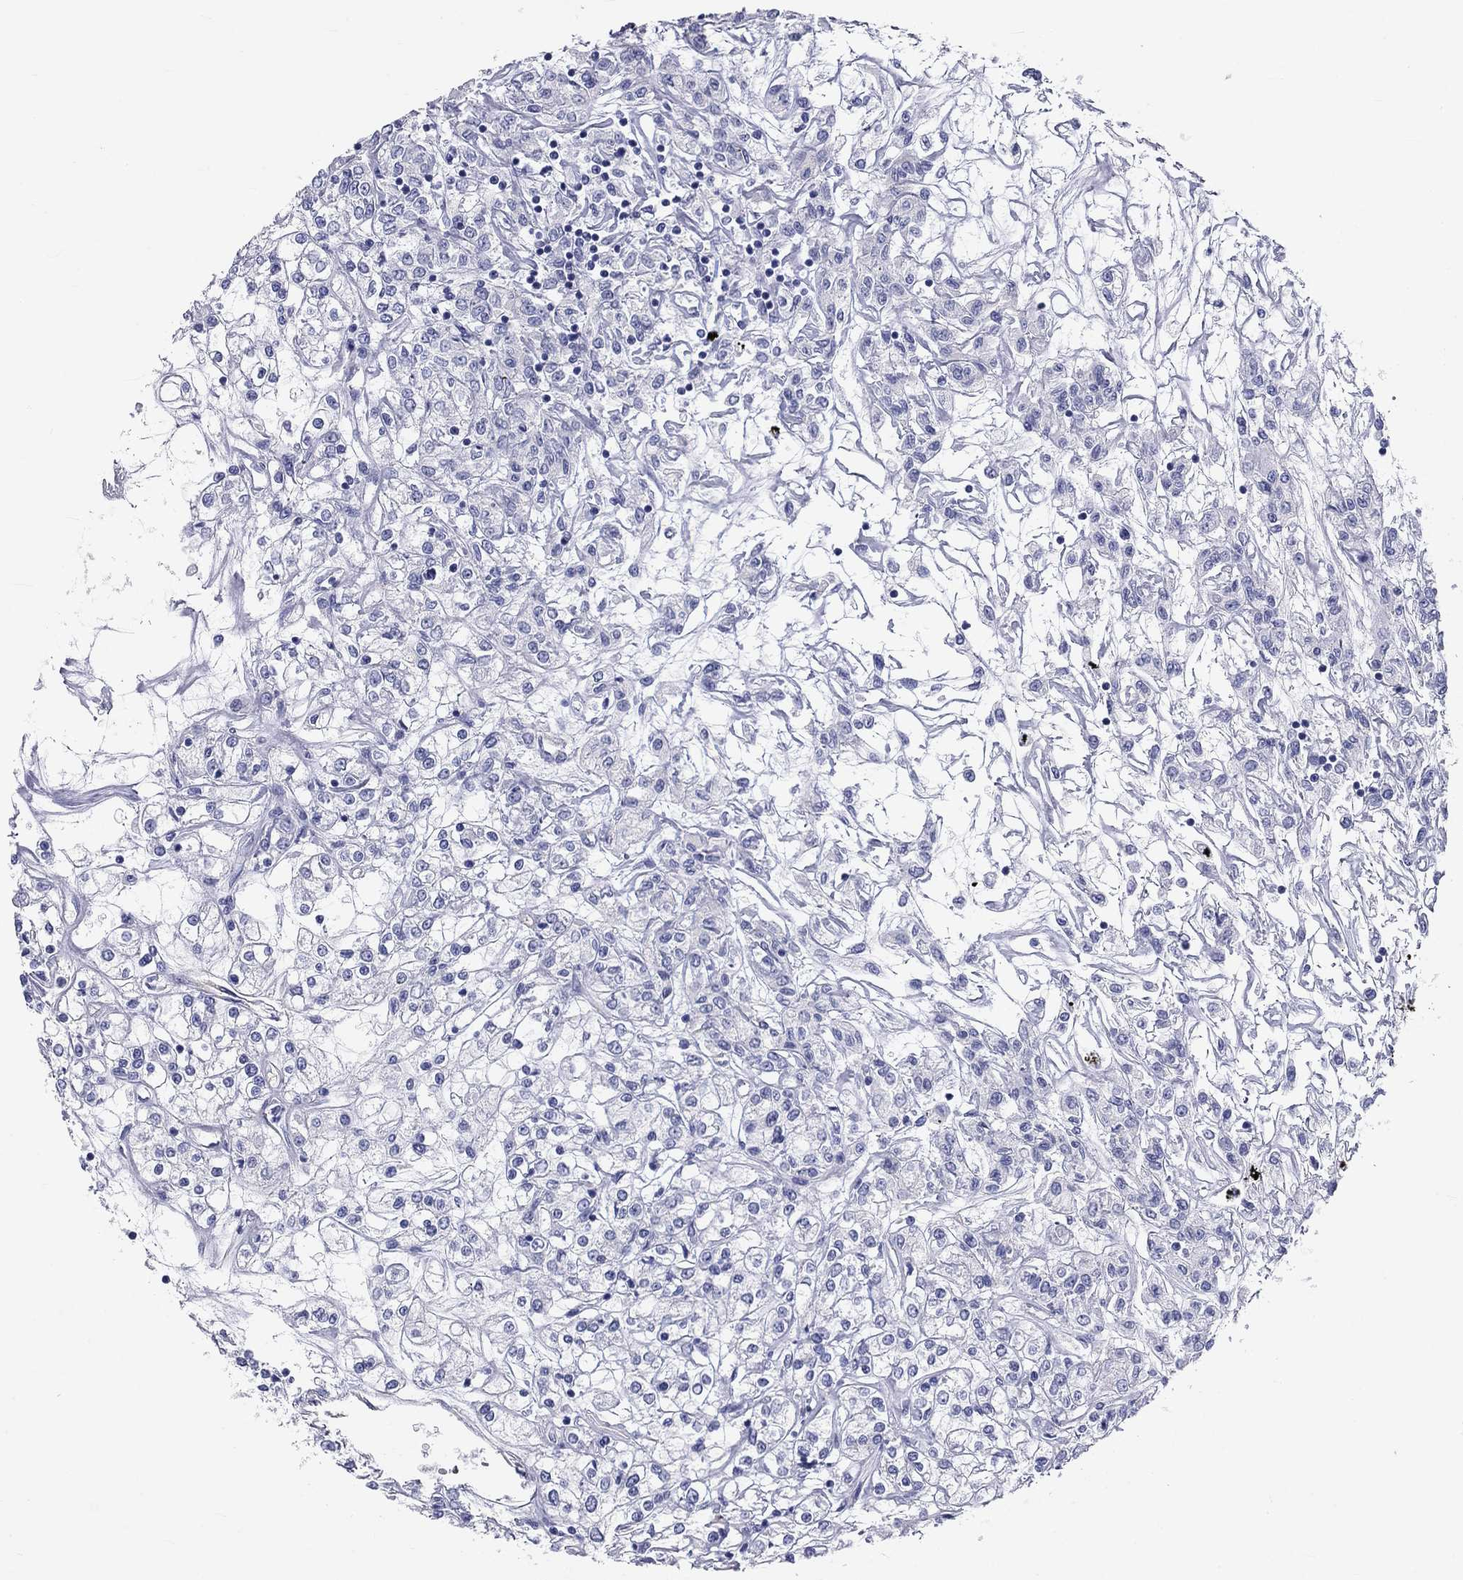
{"staining": {"intensity": "negative", "quantity": "none", "location": "none"}, "tissue": "renal cancer", "cell_type": "Tumor cells", "image_type": "cancer", "snomed": [{"axis": "morphology", "description": "Adenocarcinoma, NOS"}, {"axis": "topography", "description": "Kidney"}], "caption": "IHC of adenocarcinoma (renal) displays no expression in tumor cells.", "gene": "DNALI1", "patient": {"sex": "female", "age": 59}}